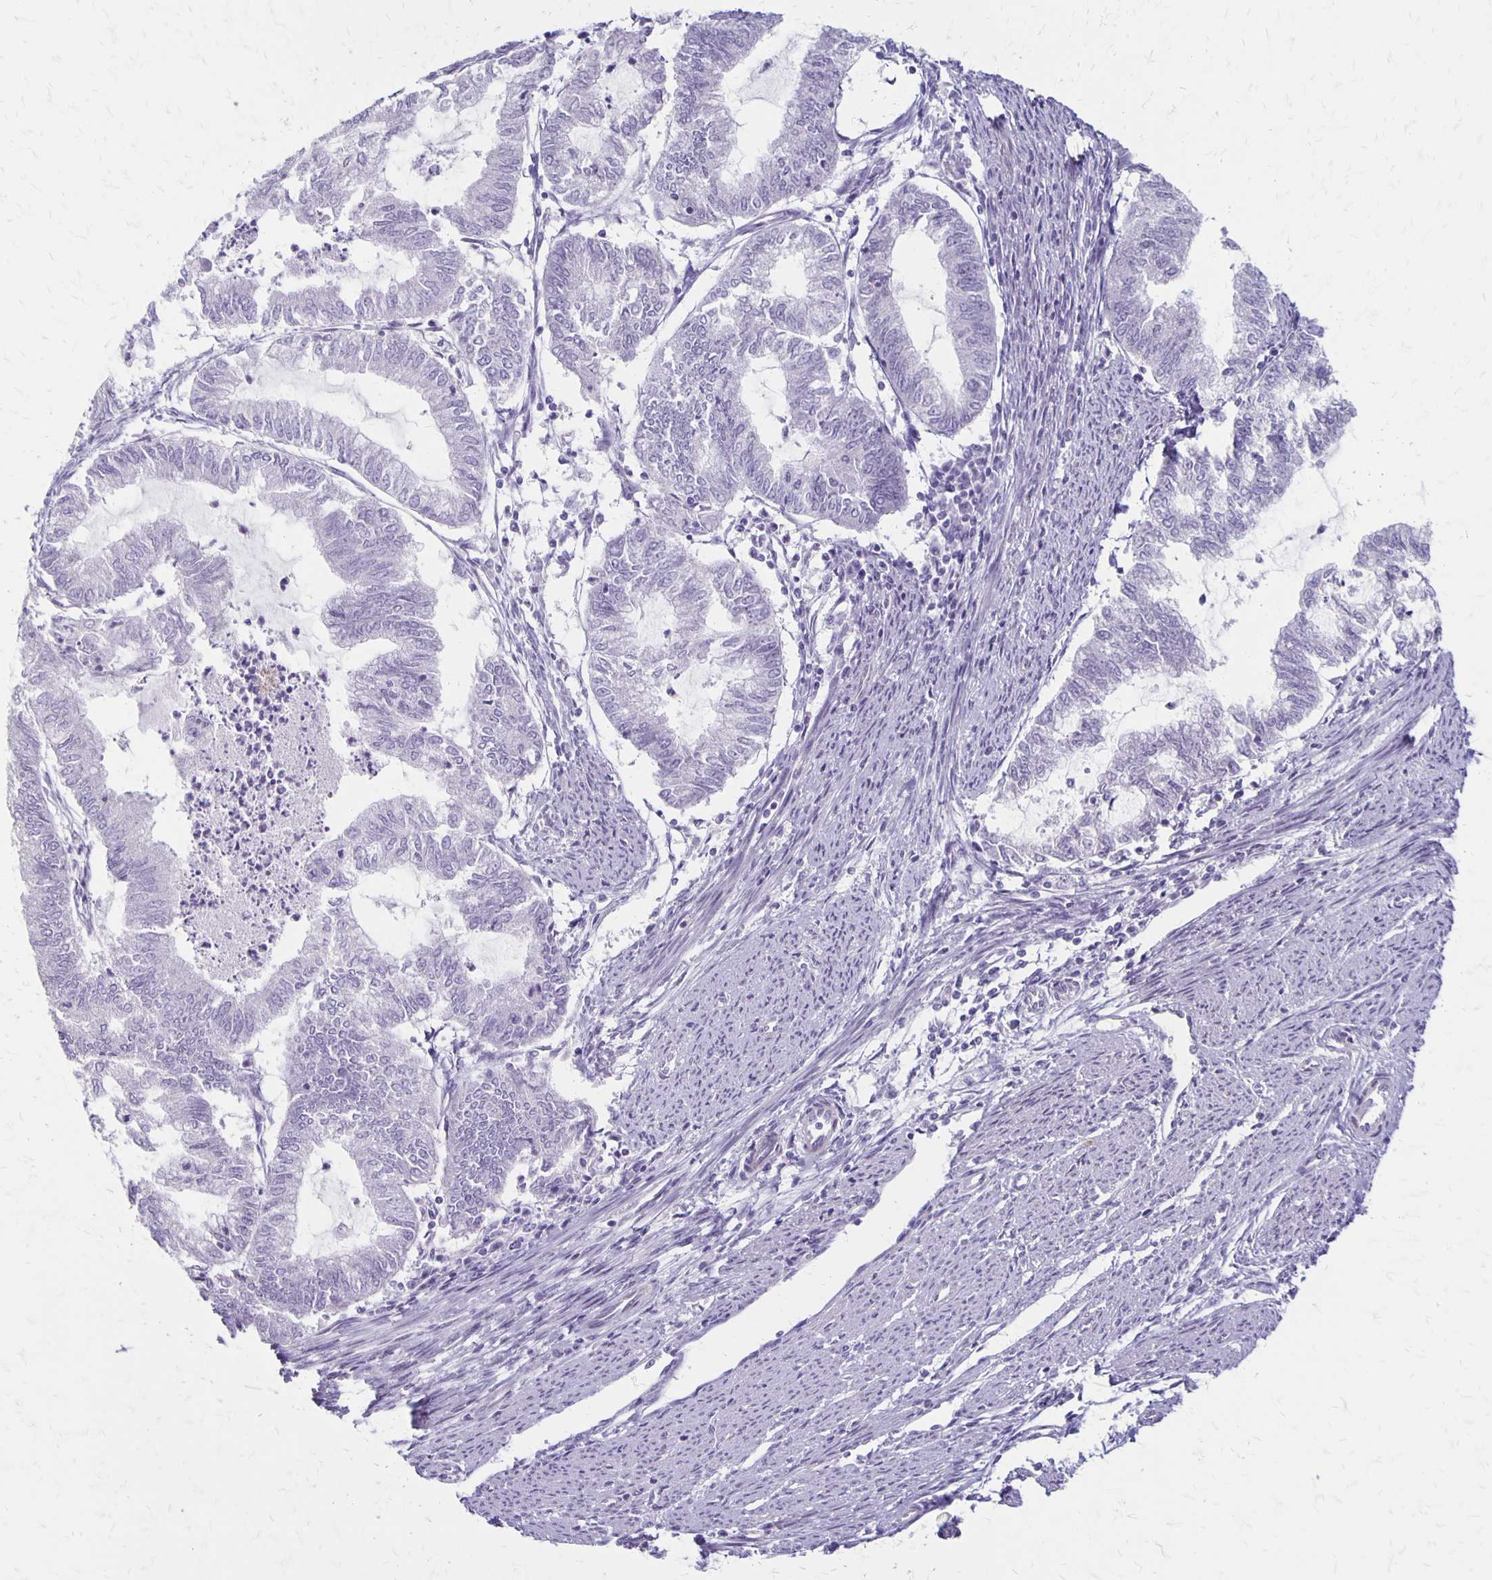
{"staining": {"intensity": "negative", "quantity": "none", "location": "none"}, "tissue": "endometrial cancer", "cell_type": "Tumor cells", "image_type": "cancer", "snomed": [{"axis": "morphology", "description": "Adenocarcinoma, NOS"}, {"axis": "topography", "description": "Endometrium"}], "caption": "Immunohistochemistry of adenocarcinoma (endometrial) displays no positivity in tumor cells.", "gene": "HOMER1", "patient": {"sex": "female", "age": 79}}